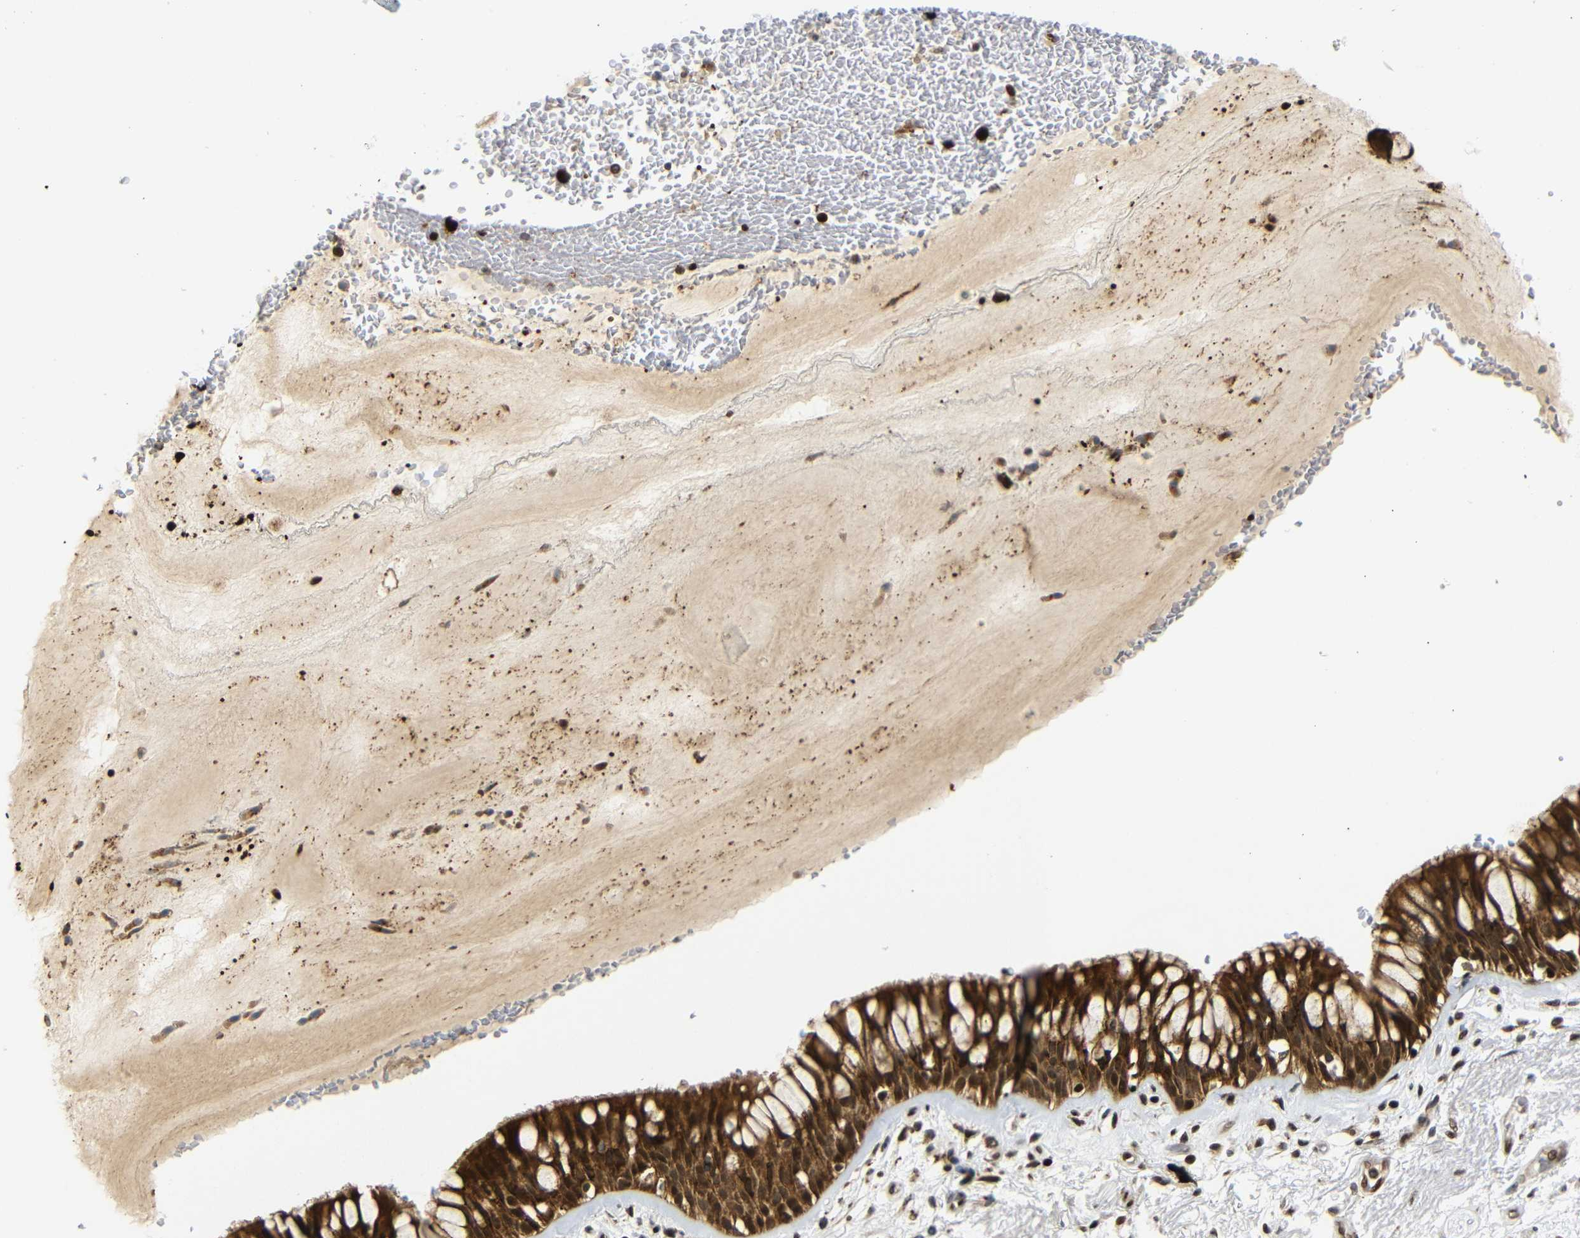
{"staining": {"intensity": "strong", "quantity": ">75%", "location": "cytoplasmic/membranous,nuclear"}, "tissue": "bronchus", "cell_type": "Respiratory epithelial cells", "image_type": "normal", "snomed": [{"axis": "morphology", "description": "Normal tissue, NOS"}, {"axis": "topography", "description": "Bronchus"}], "caption": "Immunohistochemistry (DAB (3,3'-diaminobenzidine)) staining of unremarkable human bronchus demonstrates strong cytoplasmic/membranous,nuclear protein positivity in about >75% of respiratory epithelial cells.", "gene": "SPCS2", "patient": {"sex": "male", "age": 66}}